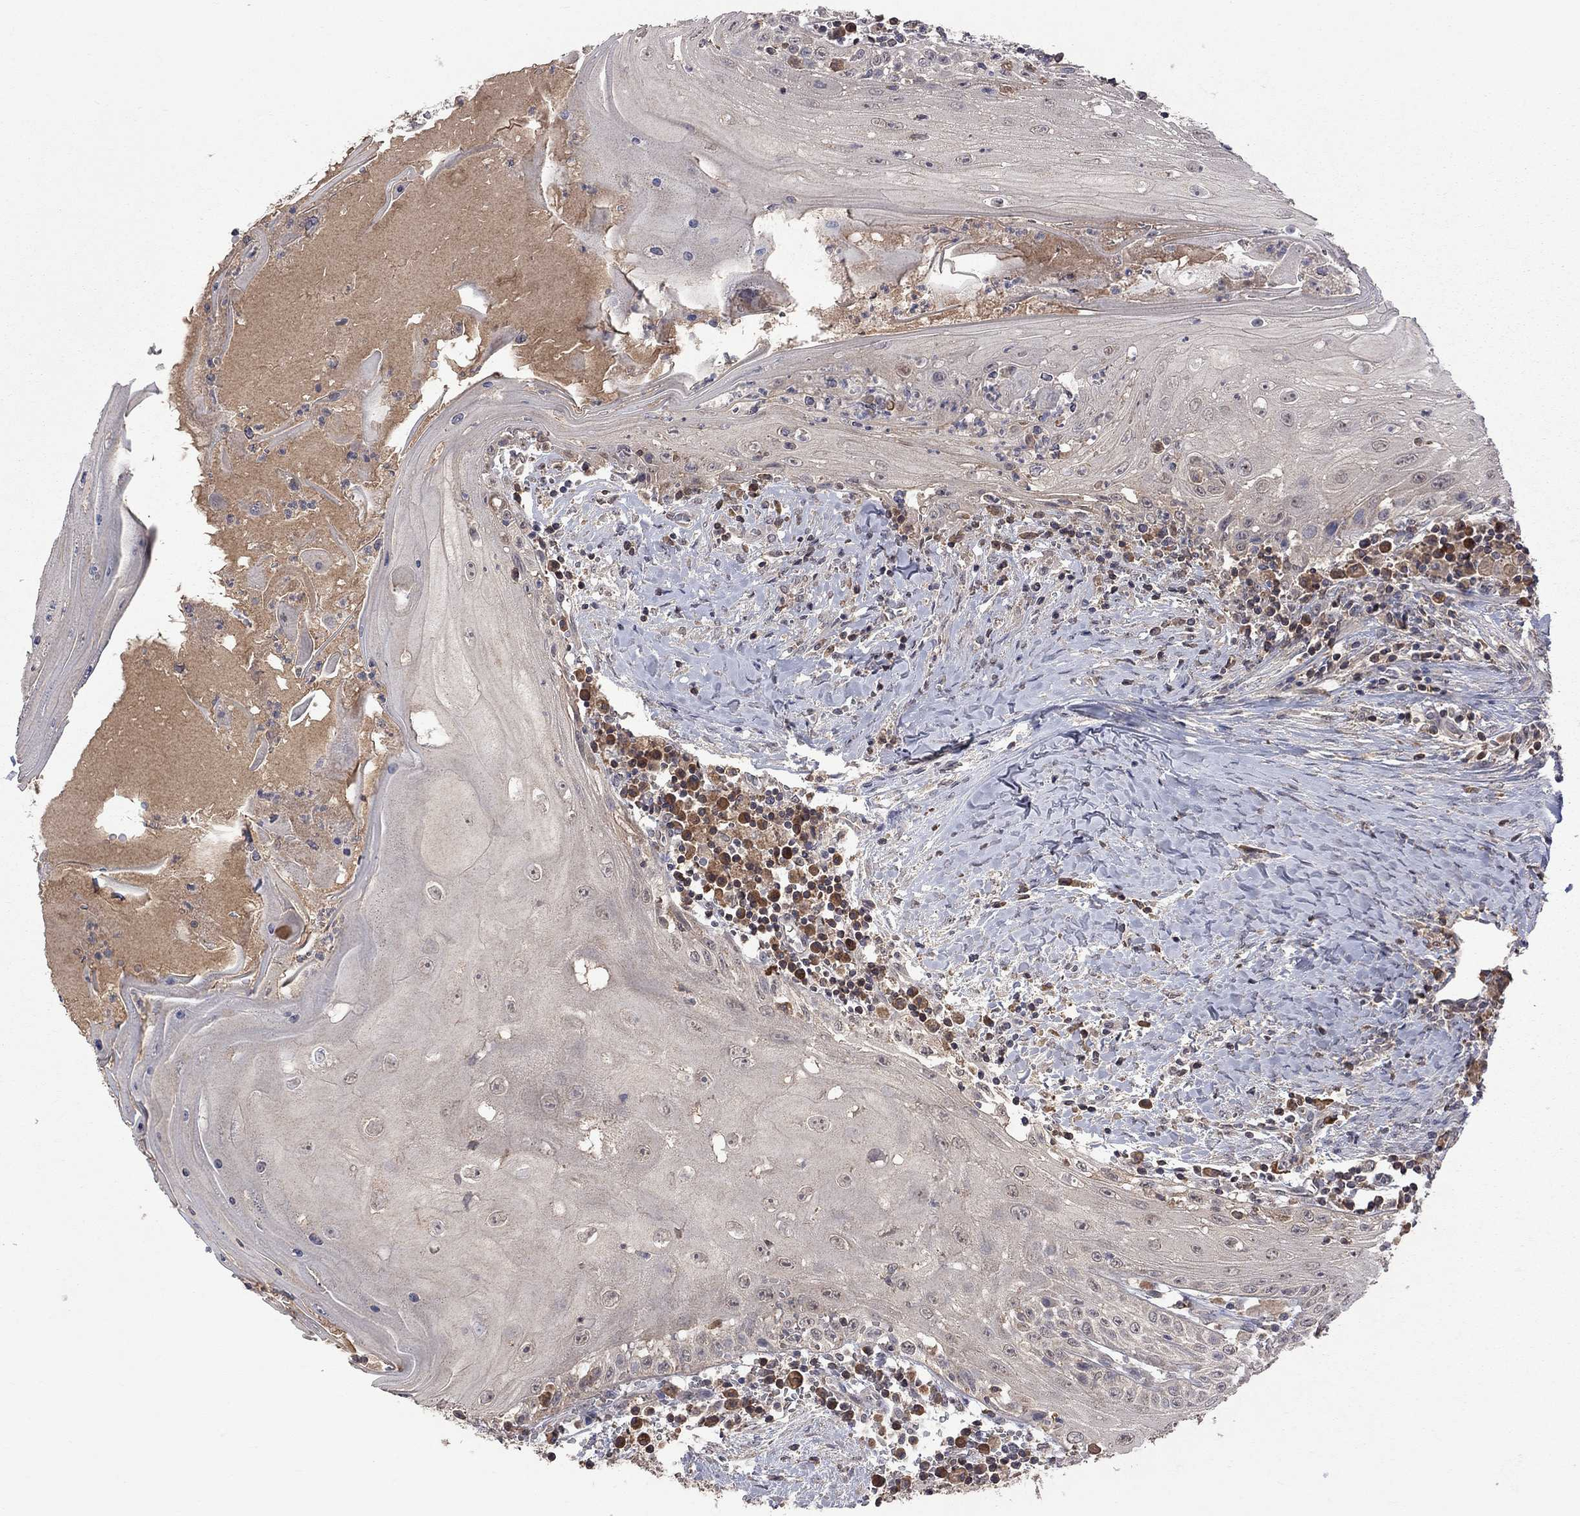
{"staining": {"intensity": "negative", "quantity": "none", "location": "none"}, "tissue": "head and neck cancer", "cell_type": "Tumor cells", "image_type": "cancer", "snomed": [{"axis": "morphology", "description": "Squamous cell carcinoma, NOS"}, {"axis": "topography", "description": "Oral tissue"}, {"axis": "topography", "description": "Head-Neck"}], "caption": "A histopathology image of human squamous cell carcinoma (head and neck) is negative for staining in tumor cells. (DAB (3,3'-diaminobenzidine) immunohistochemistry, high magnification).", "gene": "HTR6", "patient": {"sex": "male", "age": 58}}